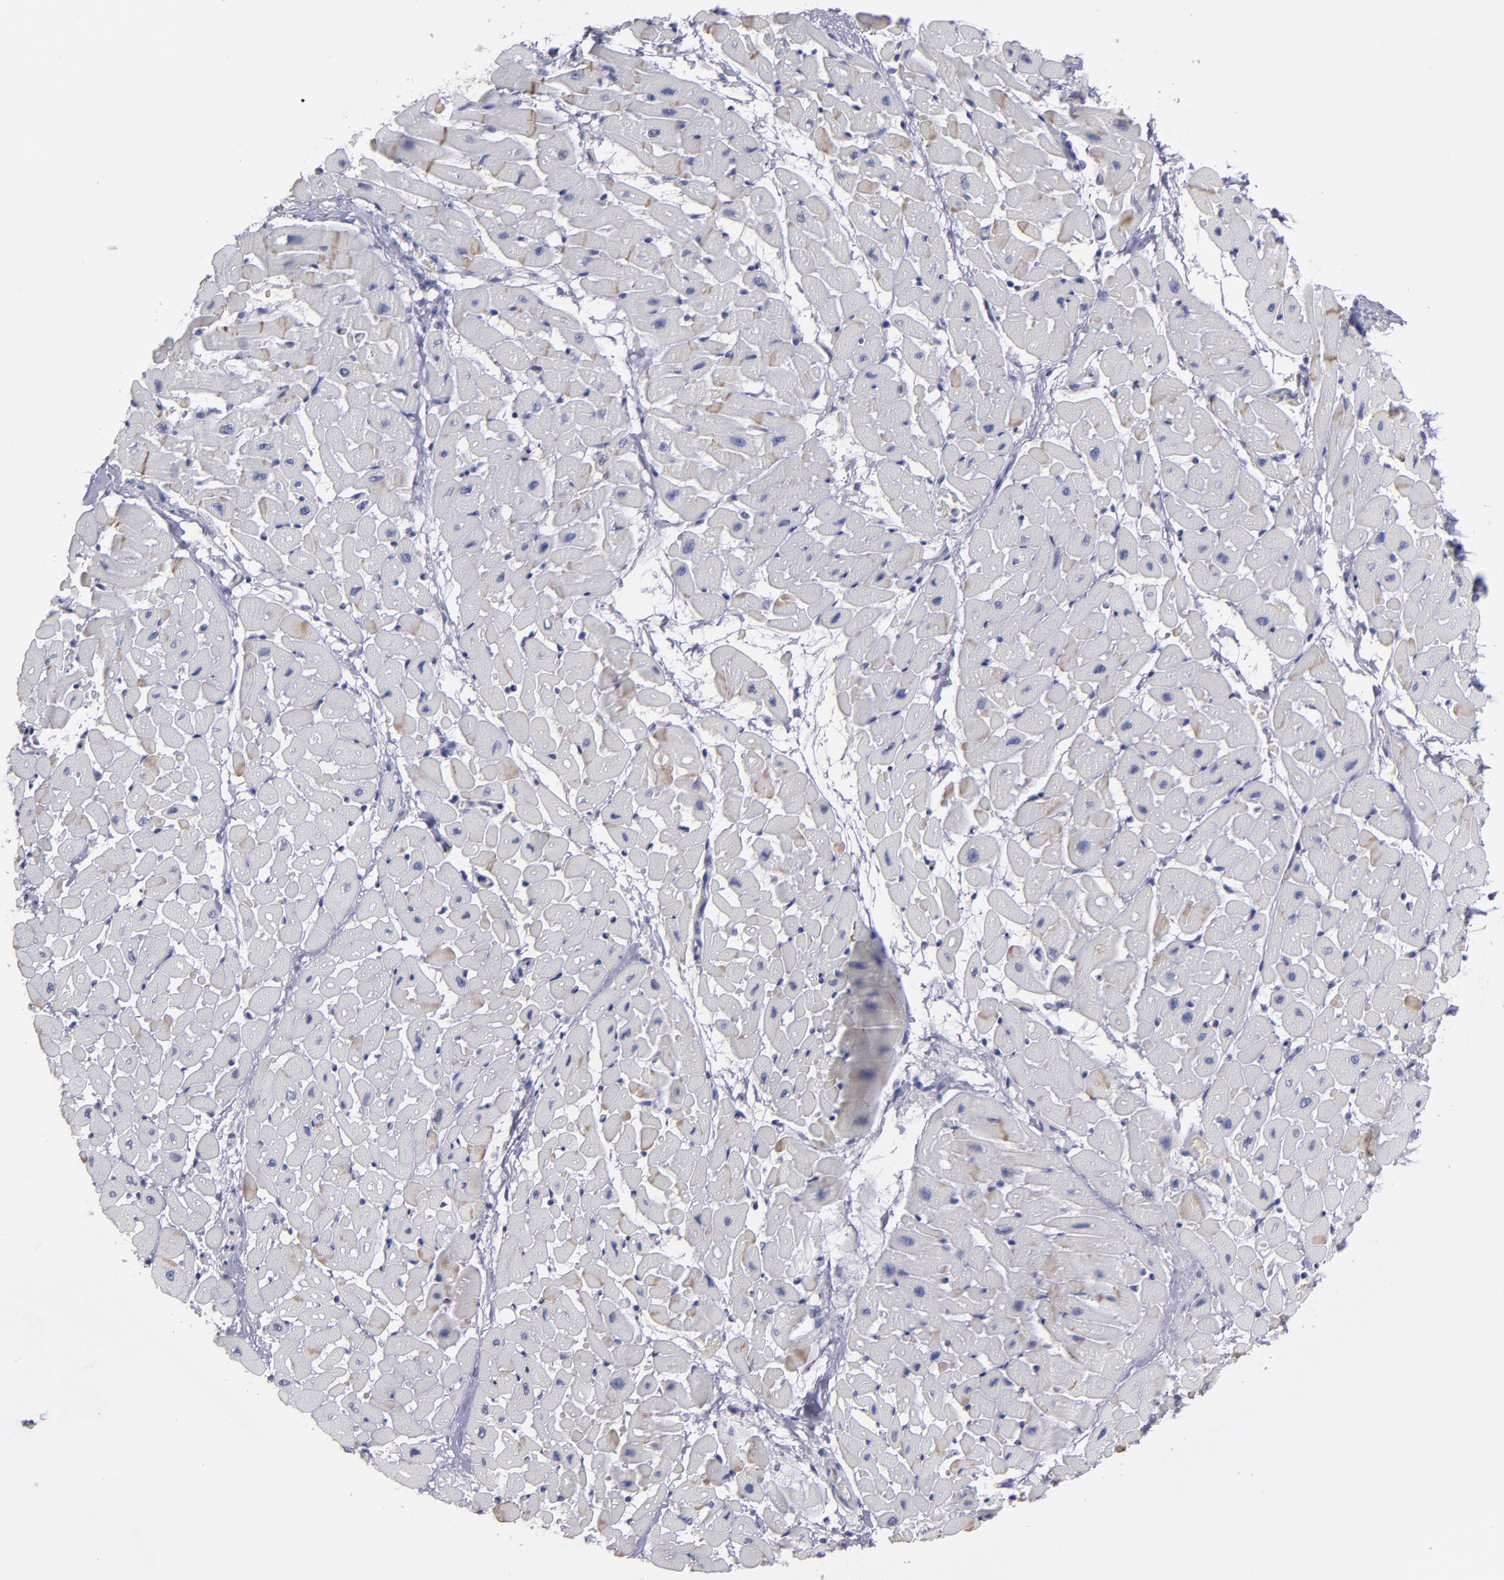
{"staining": {"intensity": "moderate", "quantity": "<25%", "location": "cytoplasmic/membranous"}, "tissue": "heart muscle", "cell_type": "Cardiomyocytes", "image_type": "normal", "snomed": [{"axis": "morphology", "description": "Normal tissue, NOS"}, {"axis": "topography", "description": "Heart"}], "caption": "Heart muscle stained with a brown dye demonstrates moderate cytoplasmic/membranous positive expression in approximately <25% of cardiomyocytes.", "gene": "CDH3", "patient": {"sex": "male", "age": 45}}